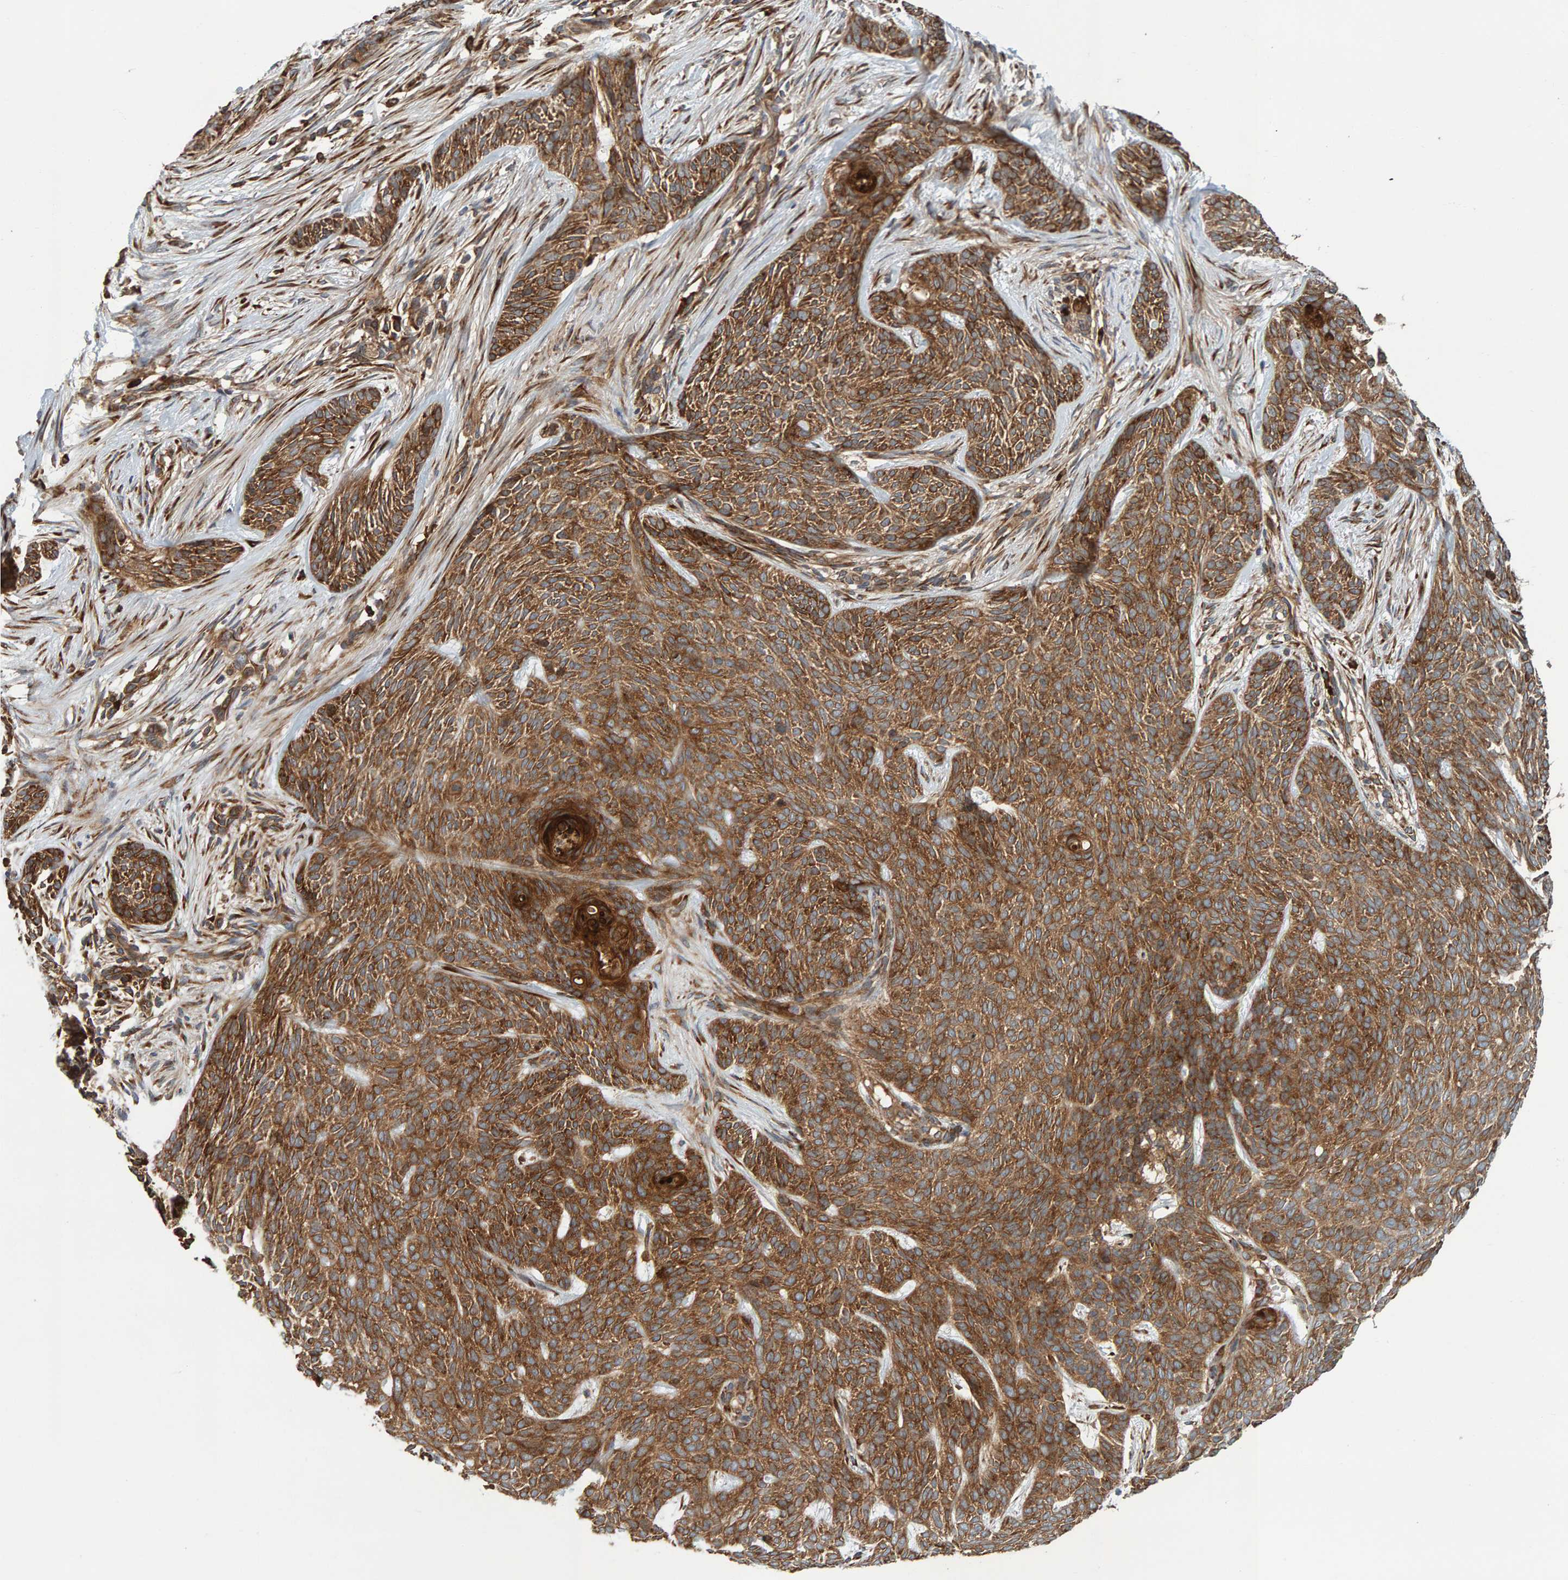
{"staining": {"intensity": "strong", "quantity": ">75%", "location": "cytoplasmic/membranous"}, "tissue": "skin cancer", "cell_type": "Tumor cells", "image_type": "cancer", "snomed": [{"axis": "morphology", "description": "Basal cell carcinoma"}, {"axis": "topography", "description": "Skin"}], "caption": "The image reveals a brown stain indicating the presence of a protein in the cytoplasmic/membranous of tumor cells in skin cancer (basal cell carcinoma). Immunohistochemistry stains the protein in brown and the nuclei are stained blue.", "gene": "BAIAP2", "patient": {"sex": "female", "age": 59}}